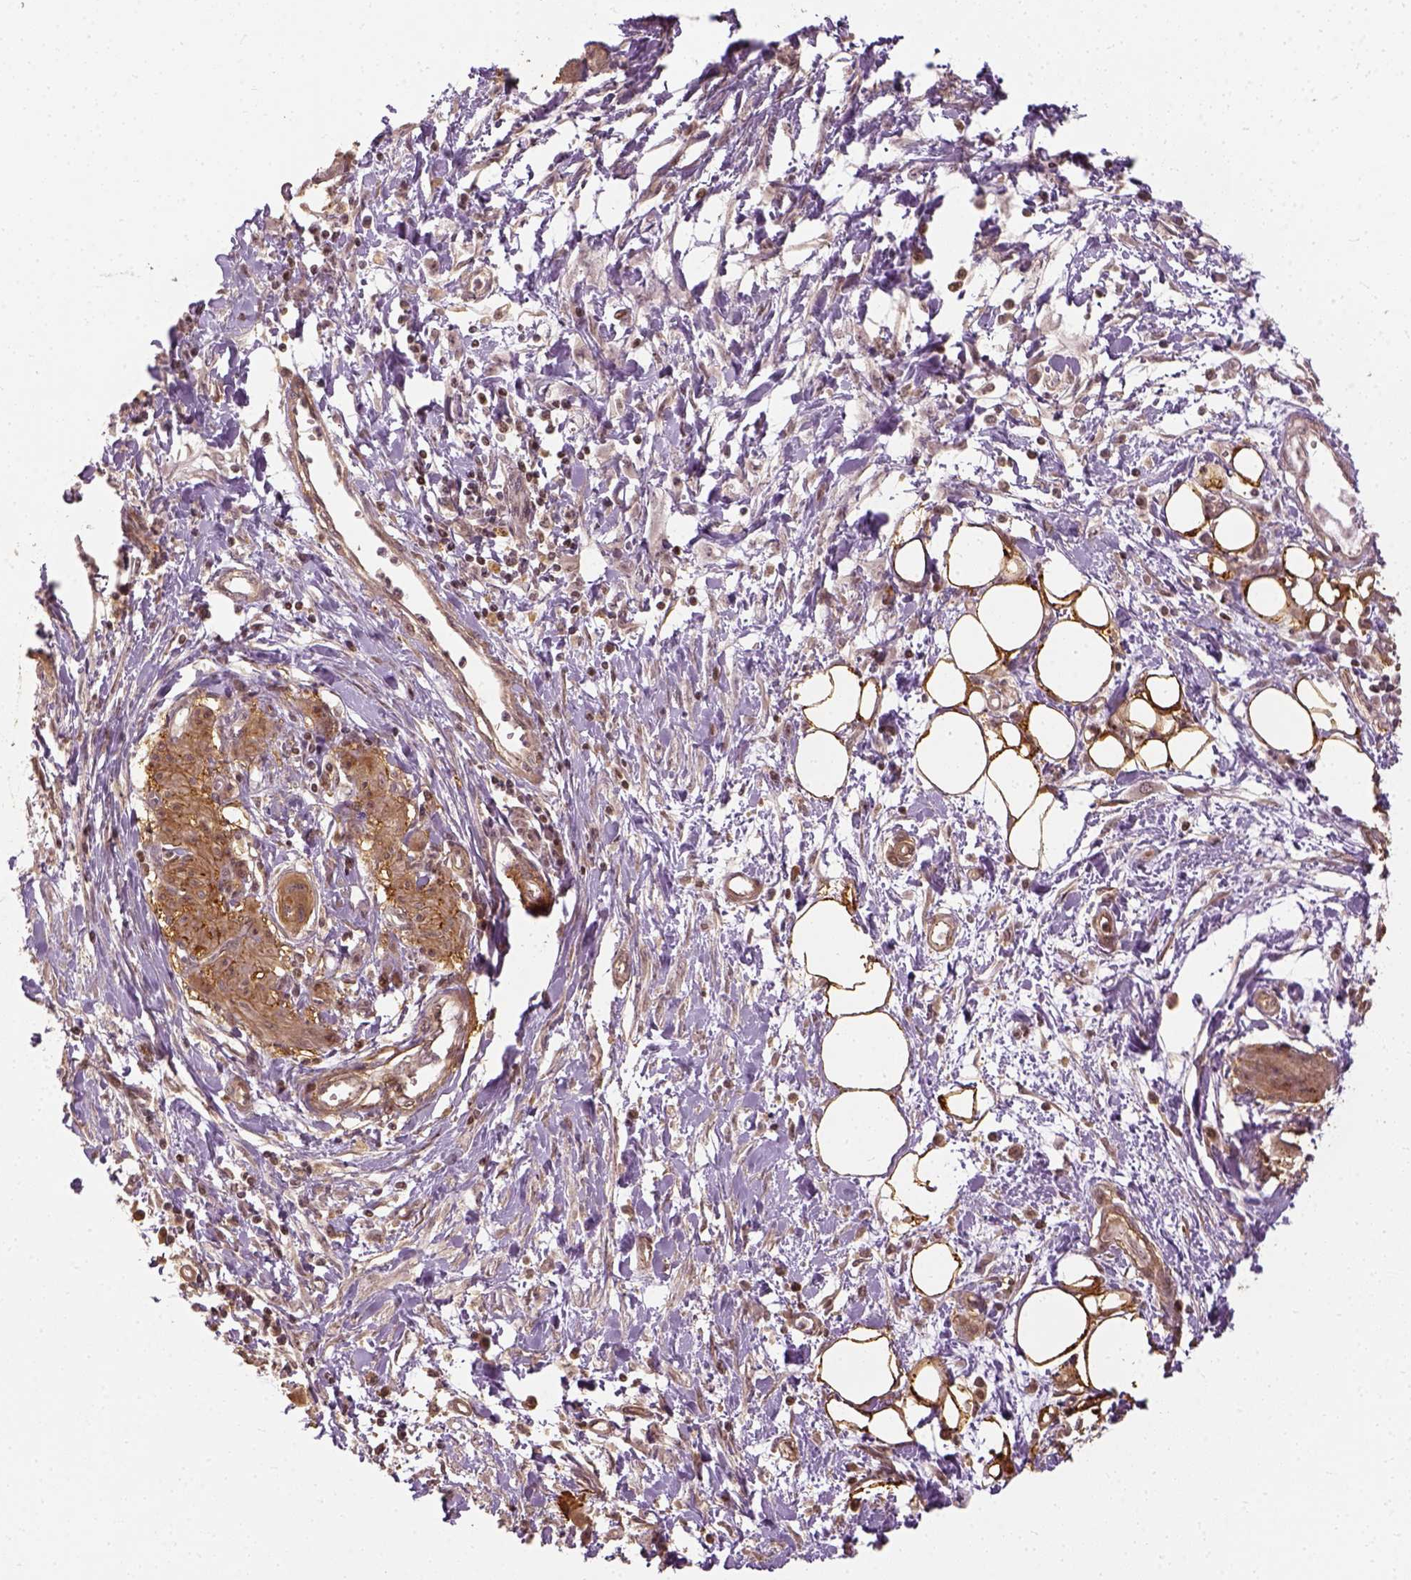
{"staining": {"intensity": "moderate", "quantity": ">75%", "location": "cytoplasmic/membranous"}, "tissue": "pancreatic cancer", "cell_type": "Tumor cells", "image_type": "cancer", "snomed": [{"axis": "morphology", "description": "Adenocarcinoma, NOS"}, {"axis": "topography", "description": "Pancreas"}], "caption": "Immunohistochemical staining of human pancreatic cancer (adenocarcinoma) reveals medium levels of moderate cytoplasmic/membranous staining in about >75% of tumor cells. (DAB (3,3'-diaminobenzidine) IHC with brightfield microscopy, high magnification).", "gene": "VEGFA", "patient": {"sex": "male", "age": 60}}